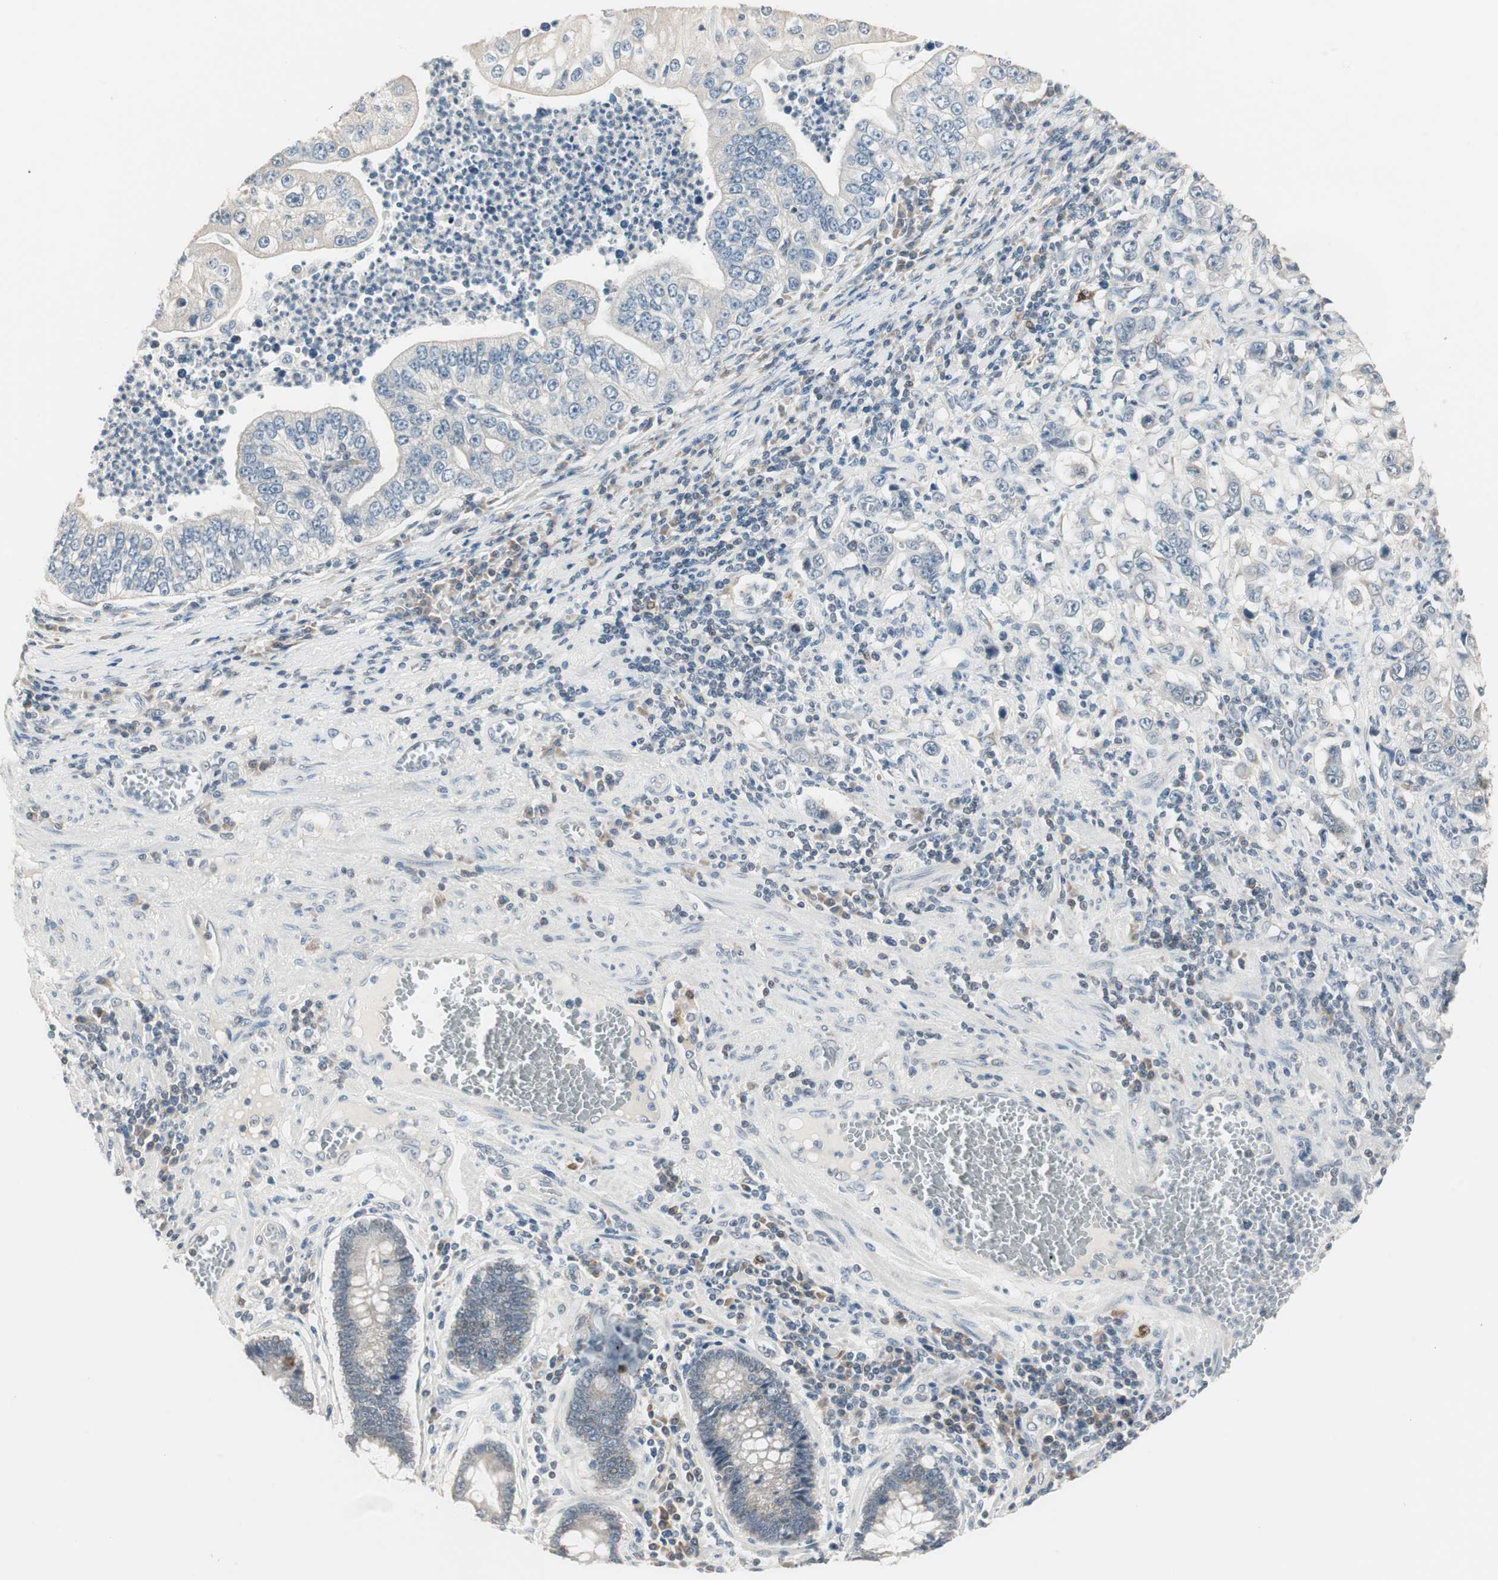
{"staining": {"intensity": "negative", "quantity": "none", "location": "none"}, "tissue": "stomach cancer", "cell_type": "Tumor cells", "image_type": "cancer", "snomed": [{"axis": "morphology", "description": "Adenocarcinoma, NOS"}, {"axis": "topography", "description": "Stomach, lower"}], "caption": "Tumor cells show no significant expression in stomach cancer (adenocarcinoma).", "gene": "PDZK1", "patient": {"sex": "female", "age": 72}}